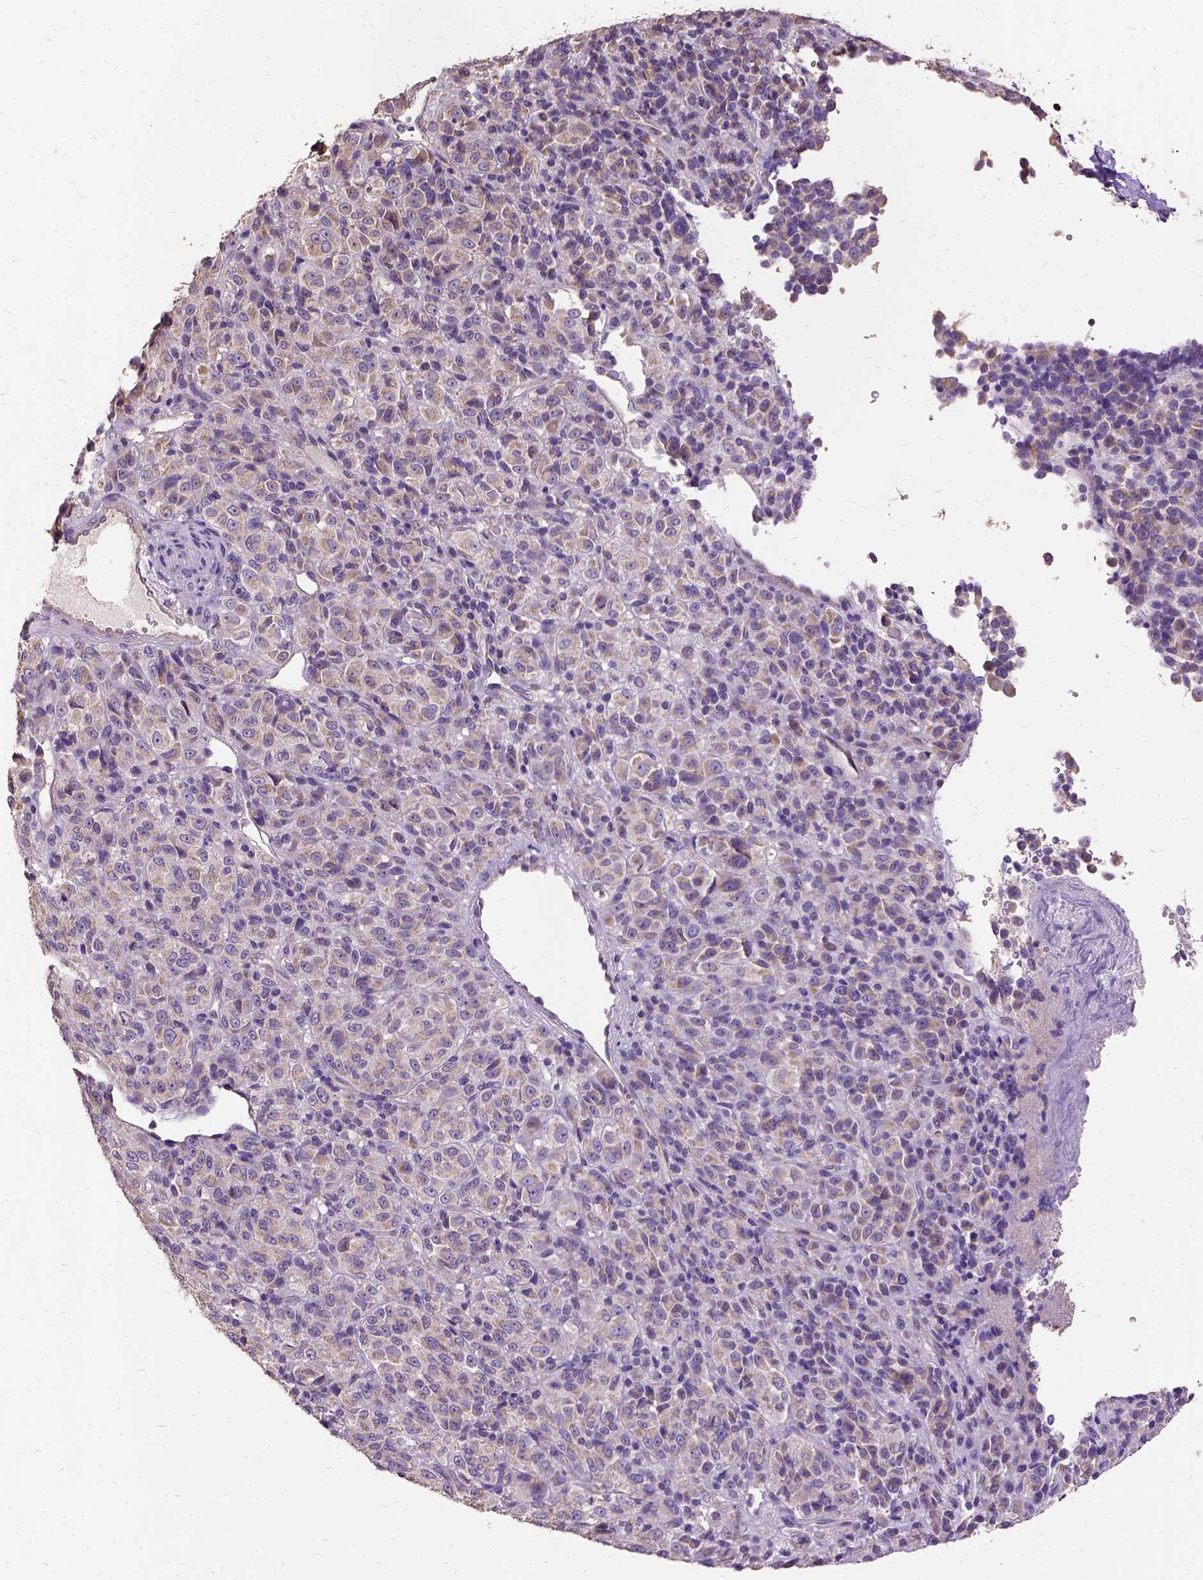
{"staining": {"intensity": "weak", "quantity": ">75%", "location": "cytoplasmic/membranous"}, "tissue": "melanoma", "cell_type": "Tumor cells", "image_type": "cancer", "snomed": [{"axis": "morphology", "description": "Malignant melanoma, Metastatic site"}, {"axis": "topography", "description": "Brain"}], "caption": "Tumor cells show low levels of weak cytoplasmic/membranous expression in about >75% of cells in human melanoma.", "gene": "DQX1", "patient": {"sex": "female", "age": 56}}